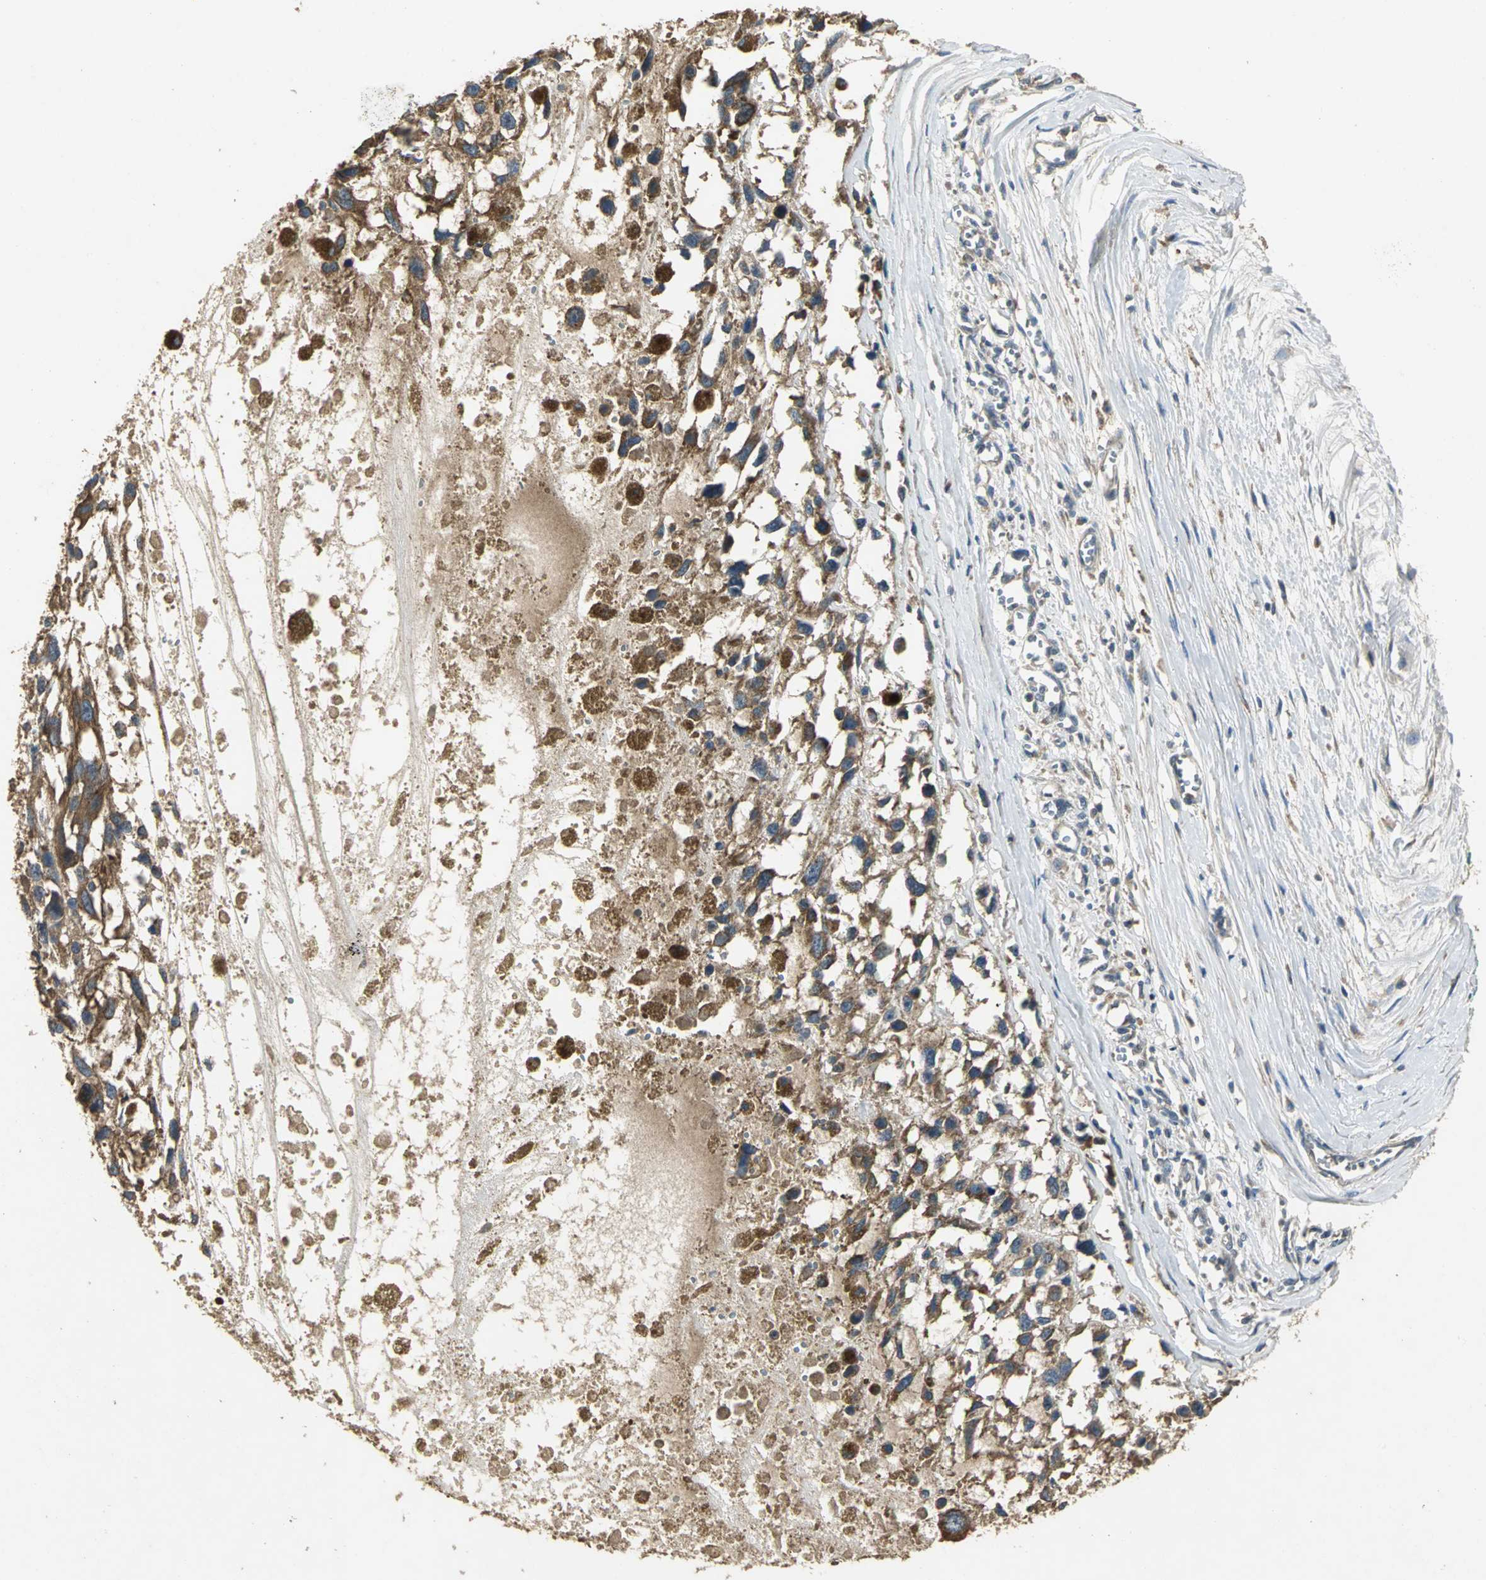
{"staining": {"intensity": "moderate", "quantity": ">75%", "location": "cytoplasmic/membranous"}, "tissue": "melanoma", "cell_type": "Tumor cells", "image_type": "cancer", "snomed": [{"axis": "morphology", "description": "Malignant melanoma, Metastatic site"}, {"axis": "topography", "description": "Lymph node"}], "caption": "Moderate cytoplasmic/membranous expression for a protein is appreciated in approximately >75% of tumor cells of melanoma using IHC.", "gene": "IRF3", "patient": {"sex": "male", "age": 59}}